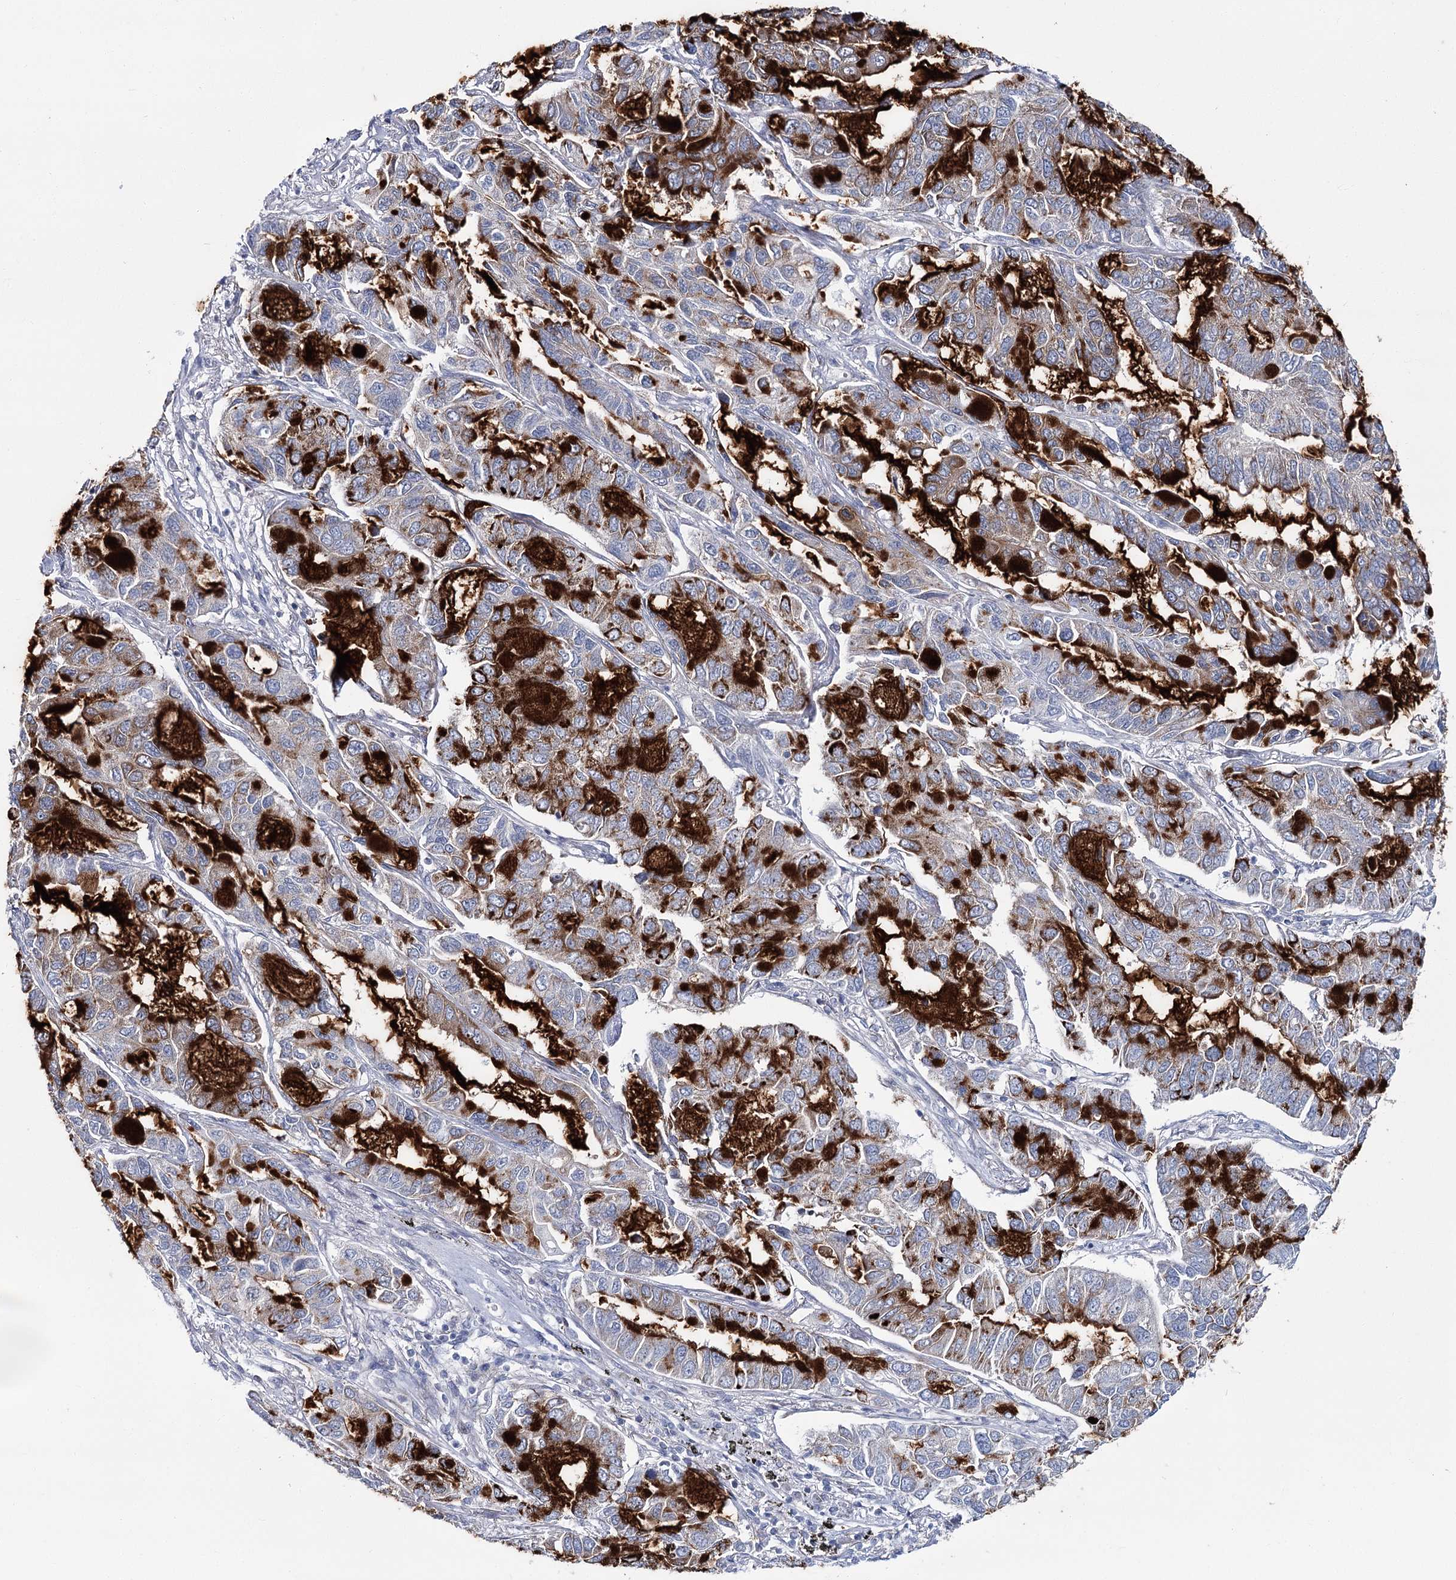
{"staining": {"intensity": "moderate", "quantity": "25%-75%", "location": "cytoplasmic/membranous"}, "tissue": "lung cancer", "cell_type": "Tumor cells", "image_type": "cancer", "snomed": [{"axis": "morphology", "description": "Adenocarcinoma, NOS"}, {"axis": "topography", "description": "Lung"}], "caption": "Protein positivity by IHC reveals moderate cytoplasmic/membranous positivity in approximately 25%-75% of tumor cells in lung adenocarcinoma.", "gene": "CPLANE1", "patient": {"sex": "male", "age": 64}}